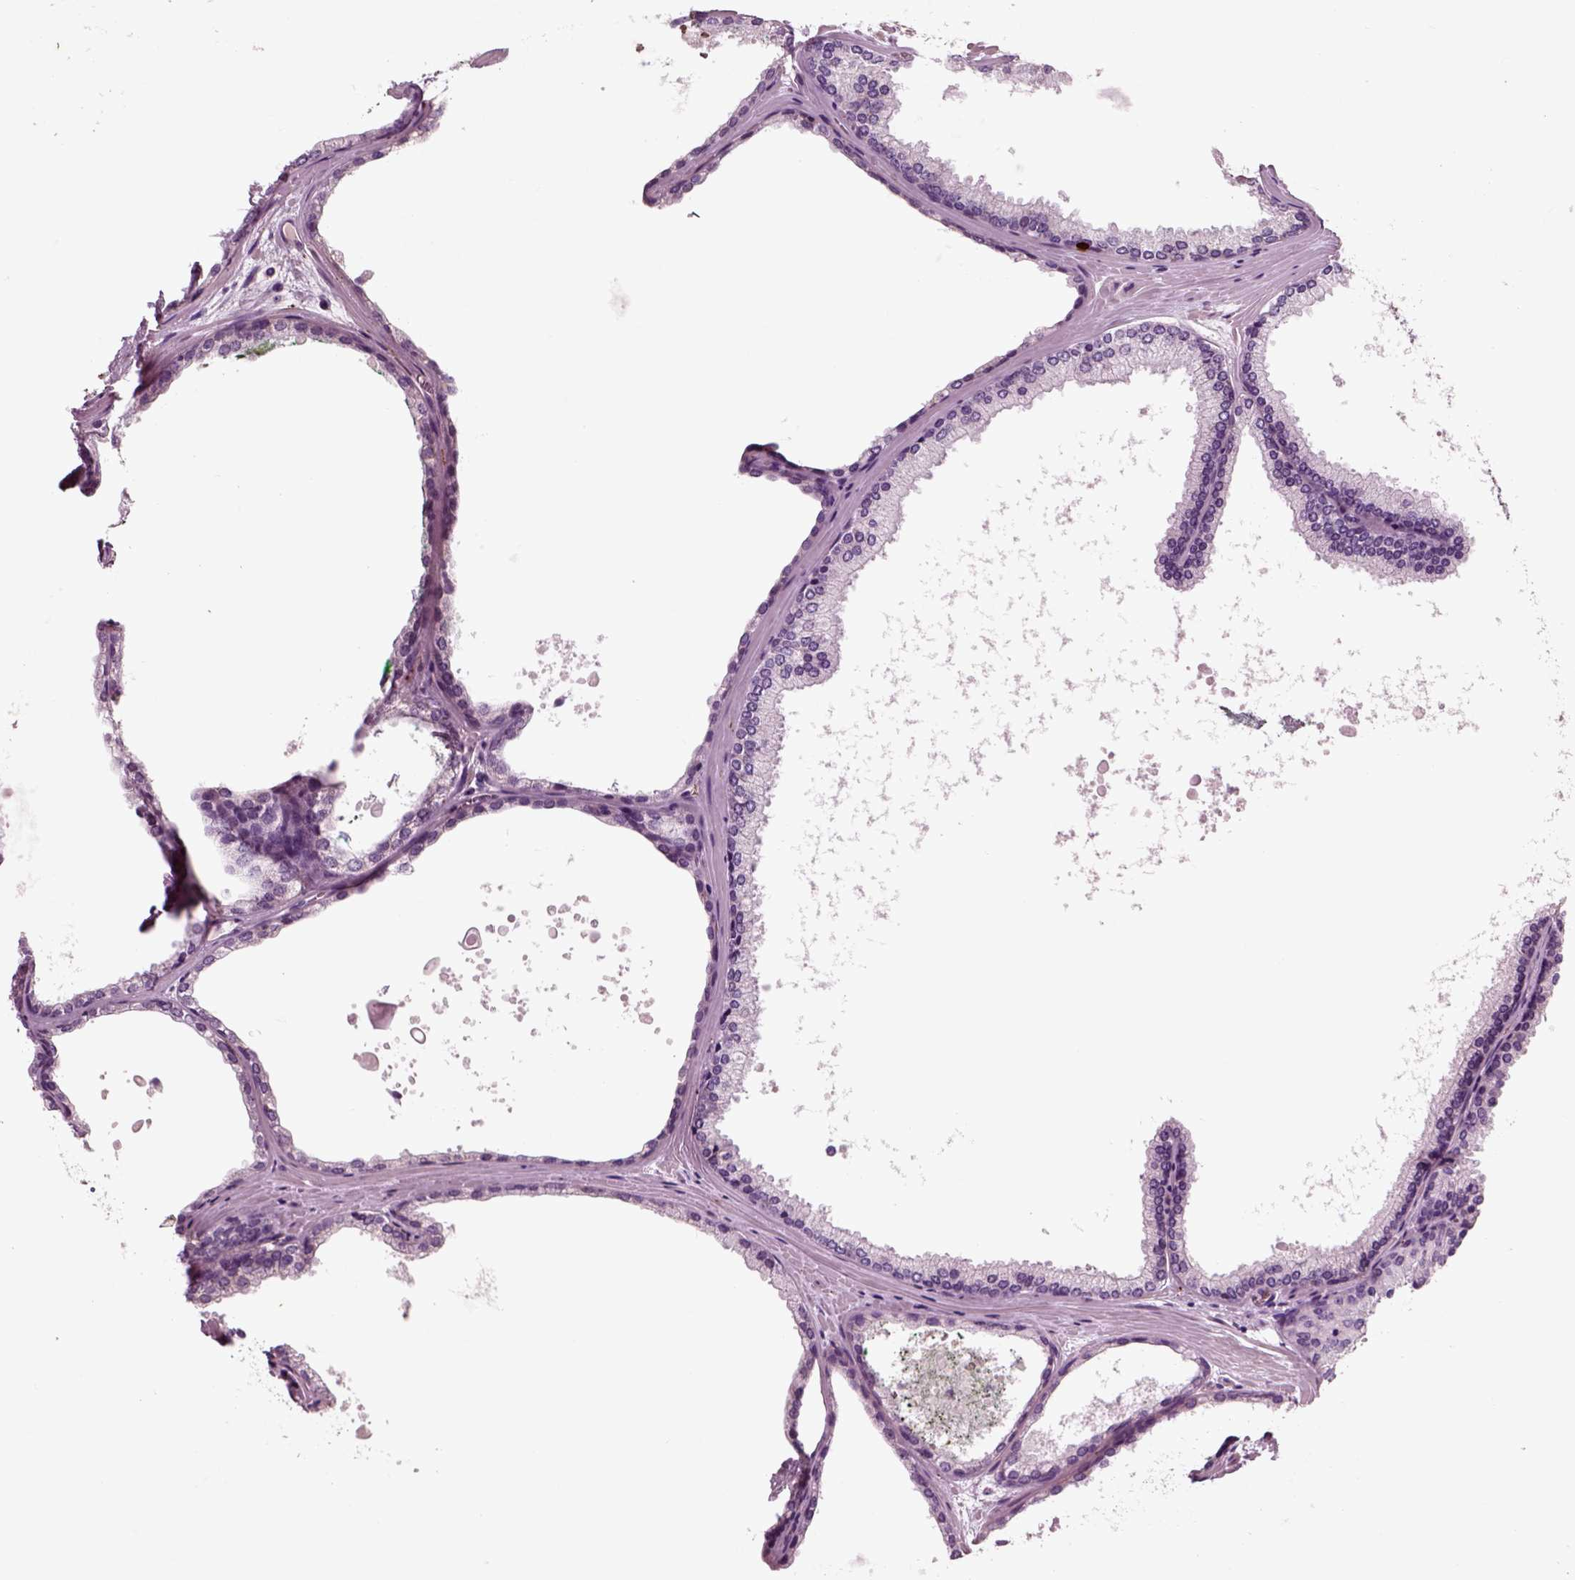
{"staining": {"intensity": "negative", "quantity": "none", "location": "none"}, "tissue": "prostate cancer", "cell_type": "Tumor cells", "image_type": "cancer", "snomed": [{"axis": "morphology", "description": "Adenocarcinoma, Low grade"}, {"axis": "topography", "description": "Prostate"}], "caption": "A micrograph of human prostate cancer (adenocarcinoma (low-grade)) is negative for staining in tumor cells.", "gene": "CHGB", "patient": {"sex": "male", "age": 56}}